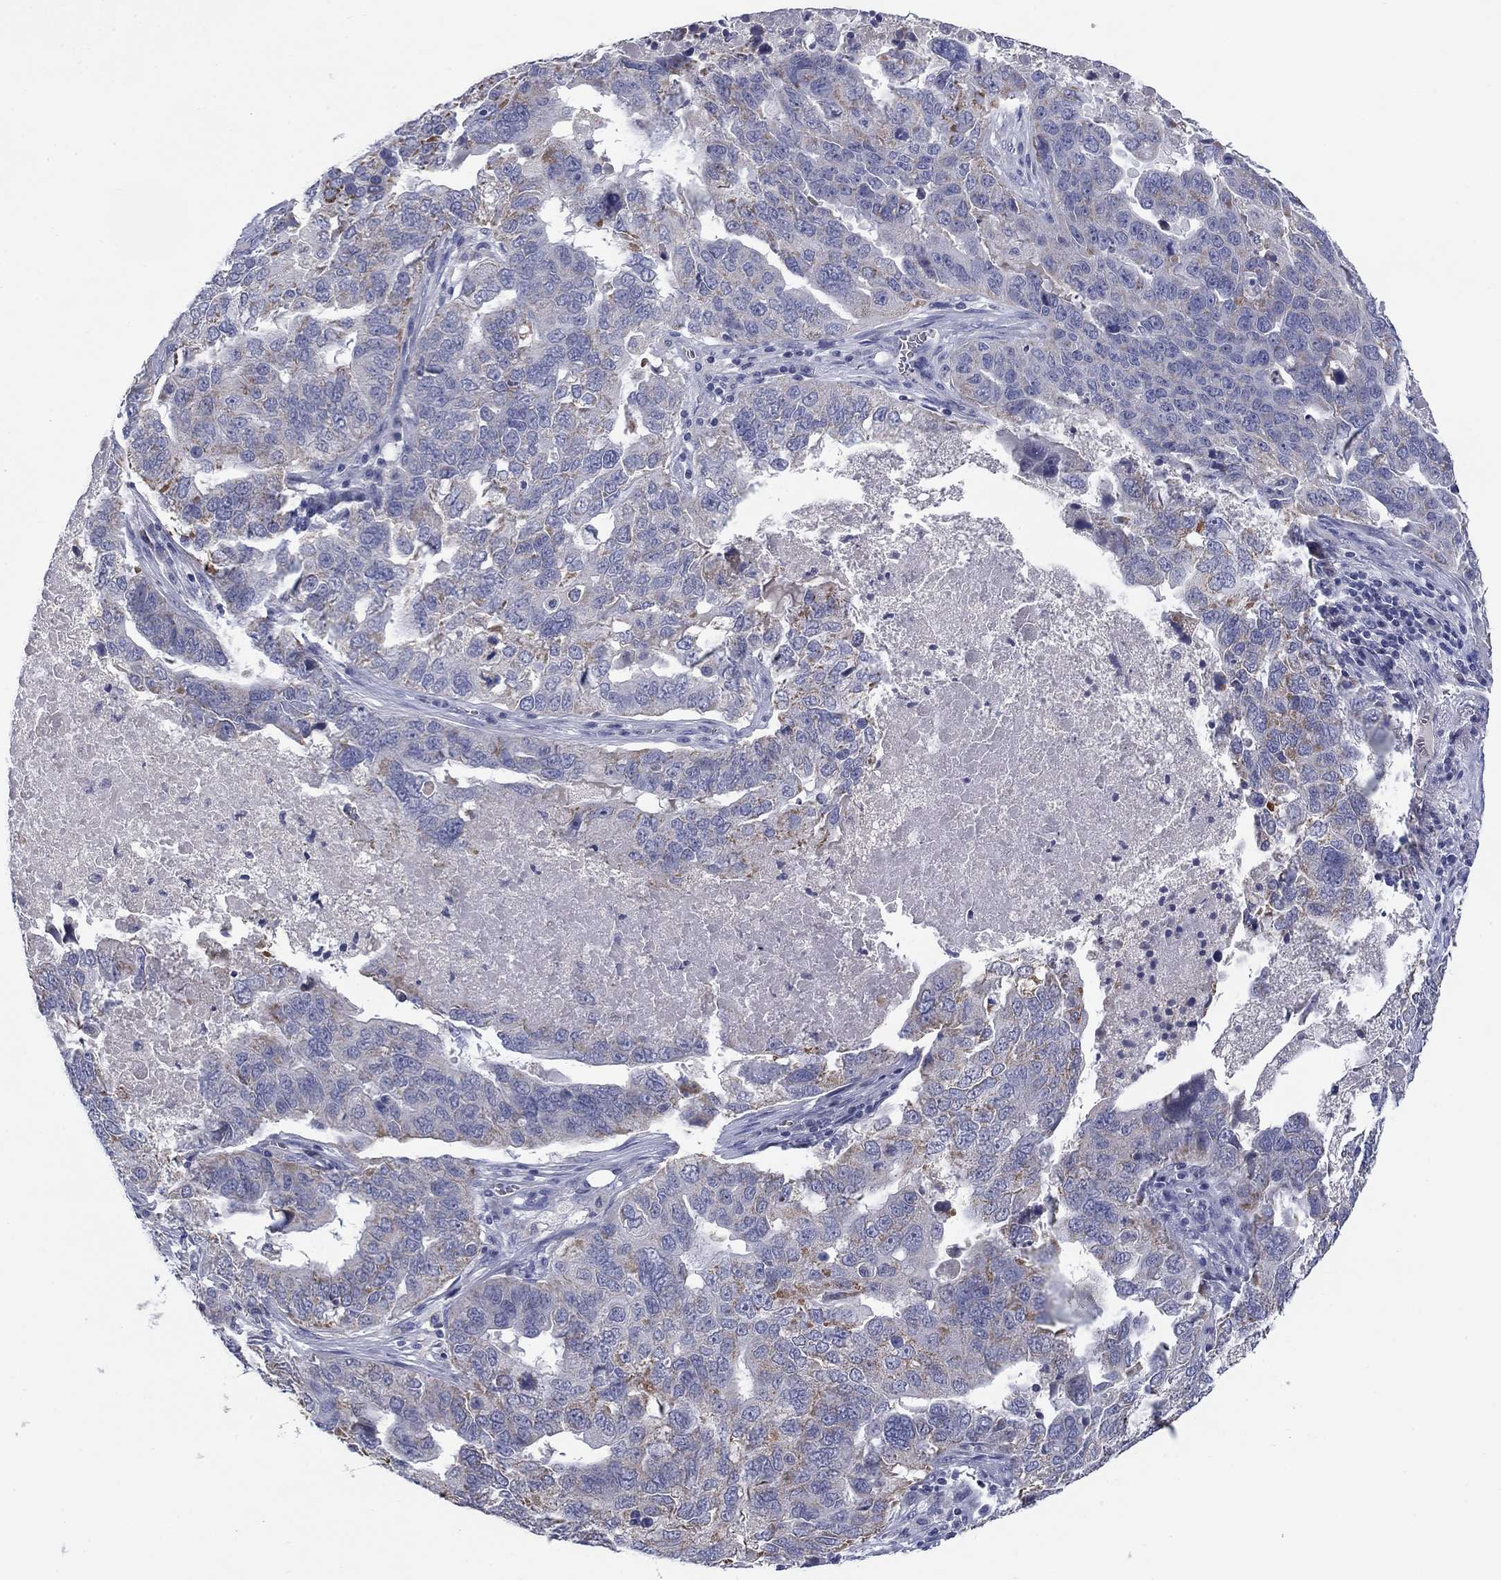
{"staining": {"intensity": "moderate", "quantity": "<25%", "location": "cytoplasmic/membranous"}, "tissue": "ovarian cancer", "cell_type": "Tumor cells", "image_type": "cancer", "snomed": [{"axis": "morphology", "description": "Carcinoma, endometroid"}, {"axis": "topography", "description": "Soft tissue"}, {"axis": "topography", "description": "Ovary"}], "caption": "Ovarian cancer (endometroid carcinoma) stained for a protein demonstrates moderate cytoplasmic/membranous positivity in tumor cells.", "gene": "FRK", "patient": {"sex": "female", "age": 52}}